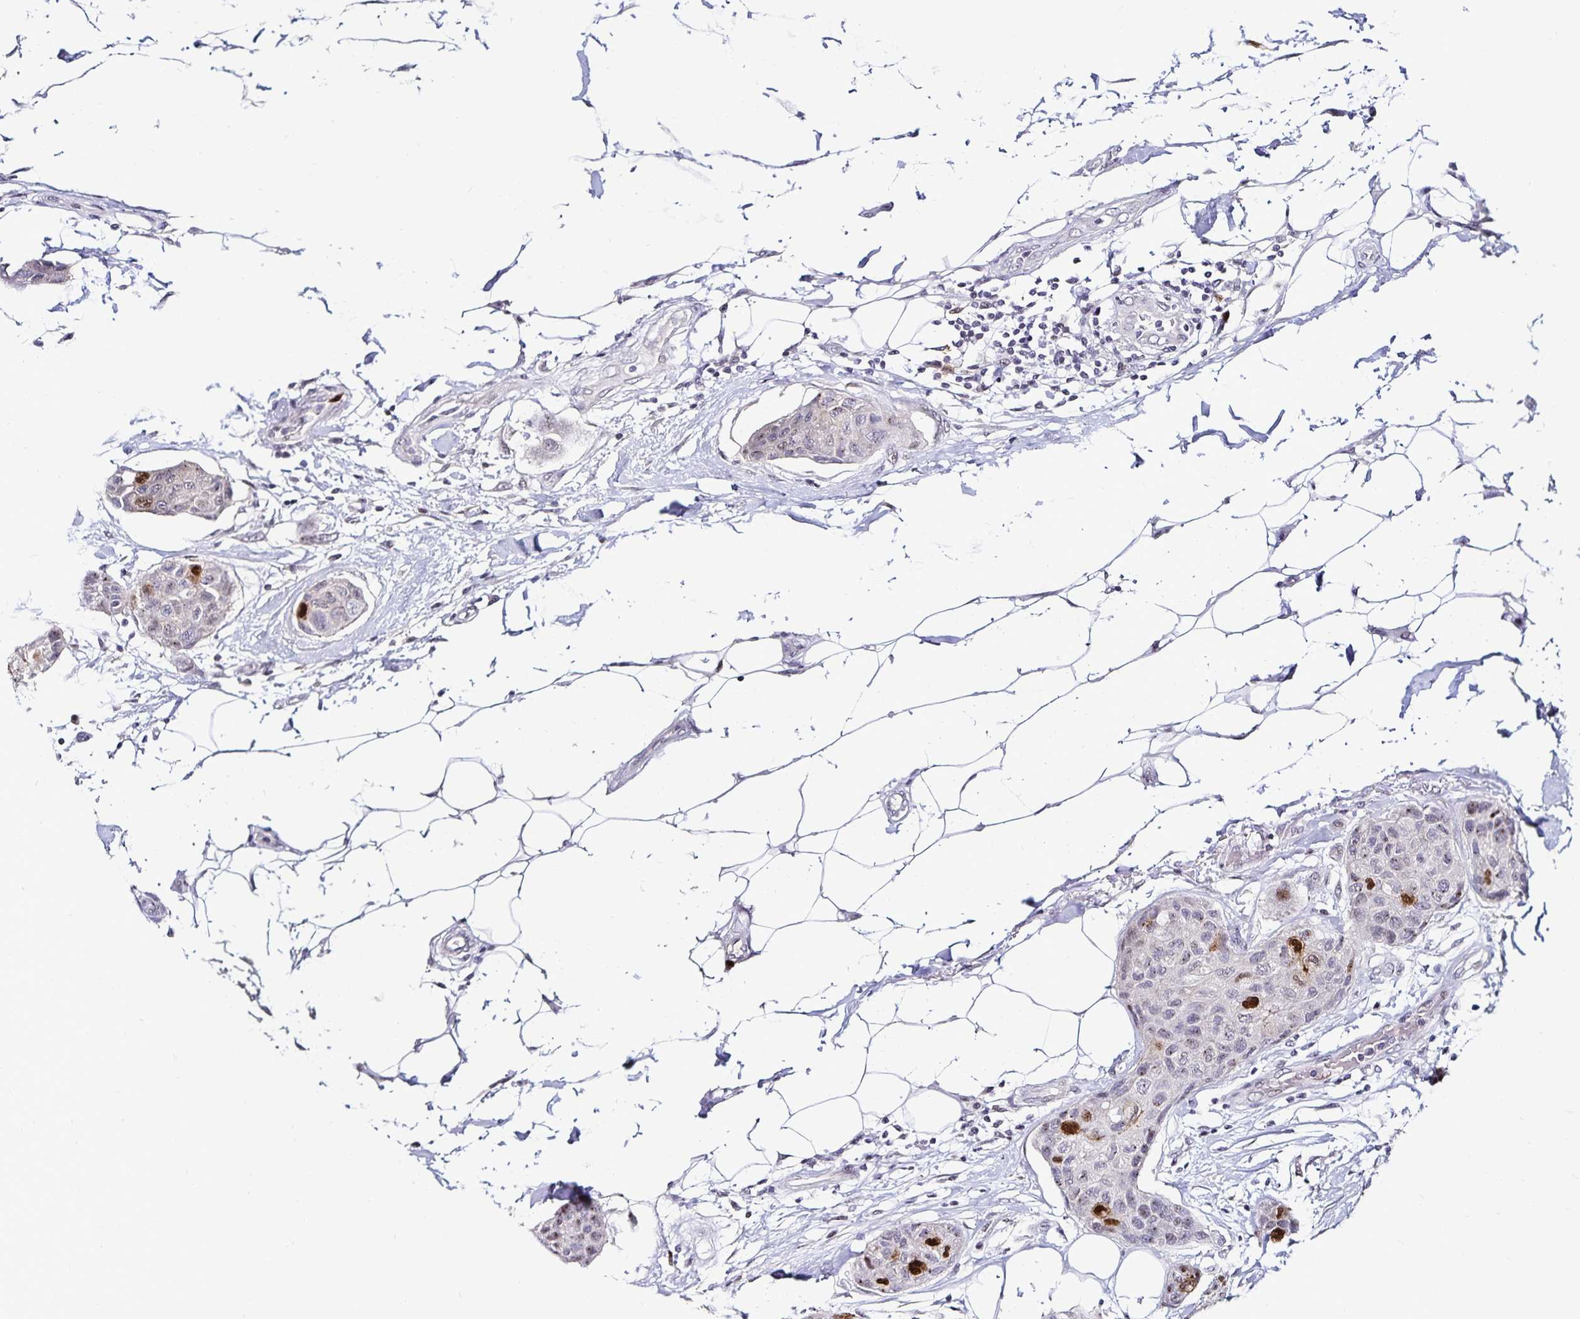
{"staining": {"intensity": "strong", "quantity": "<25%", "location": "nuclear"}, "tissue": "breast cancer", "cell_type": "Tumor cells", "image_type": "cancer", "snomed": [{"axis": "morphology", "description": "Duct carcinoma"}, {"axis": "topography", "description": "Breast"}, {"axis": "topography", "description": "Lymph node"}], "caption": "Immunohistochemistry (DAB (3,3'-diaminobenzidine)) staining of human breast cancer exhibits strong nuclear protein positivity in about <25% of tumor cells. (DAB IHC with brightfield microscopy, high magnification).", "gene": "ANLN", "patient": {"sex": "female", "age": 80}}